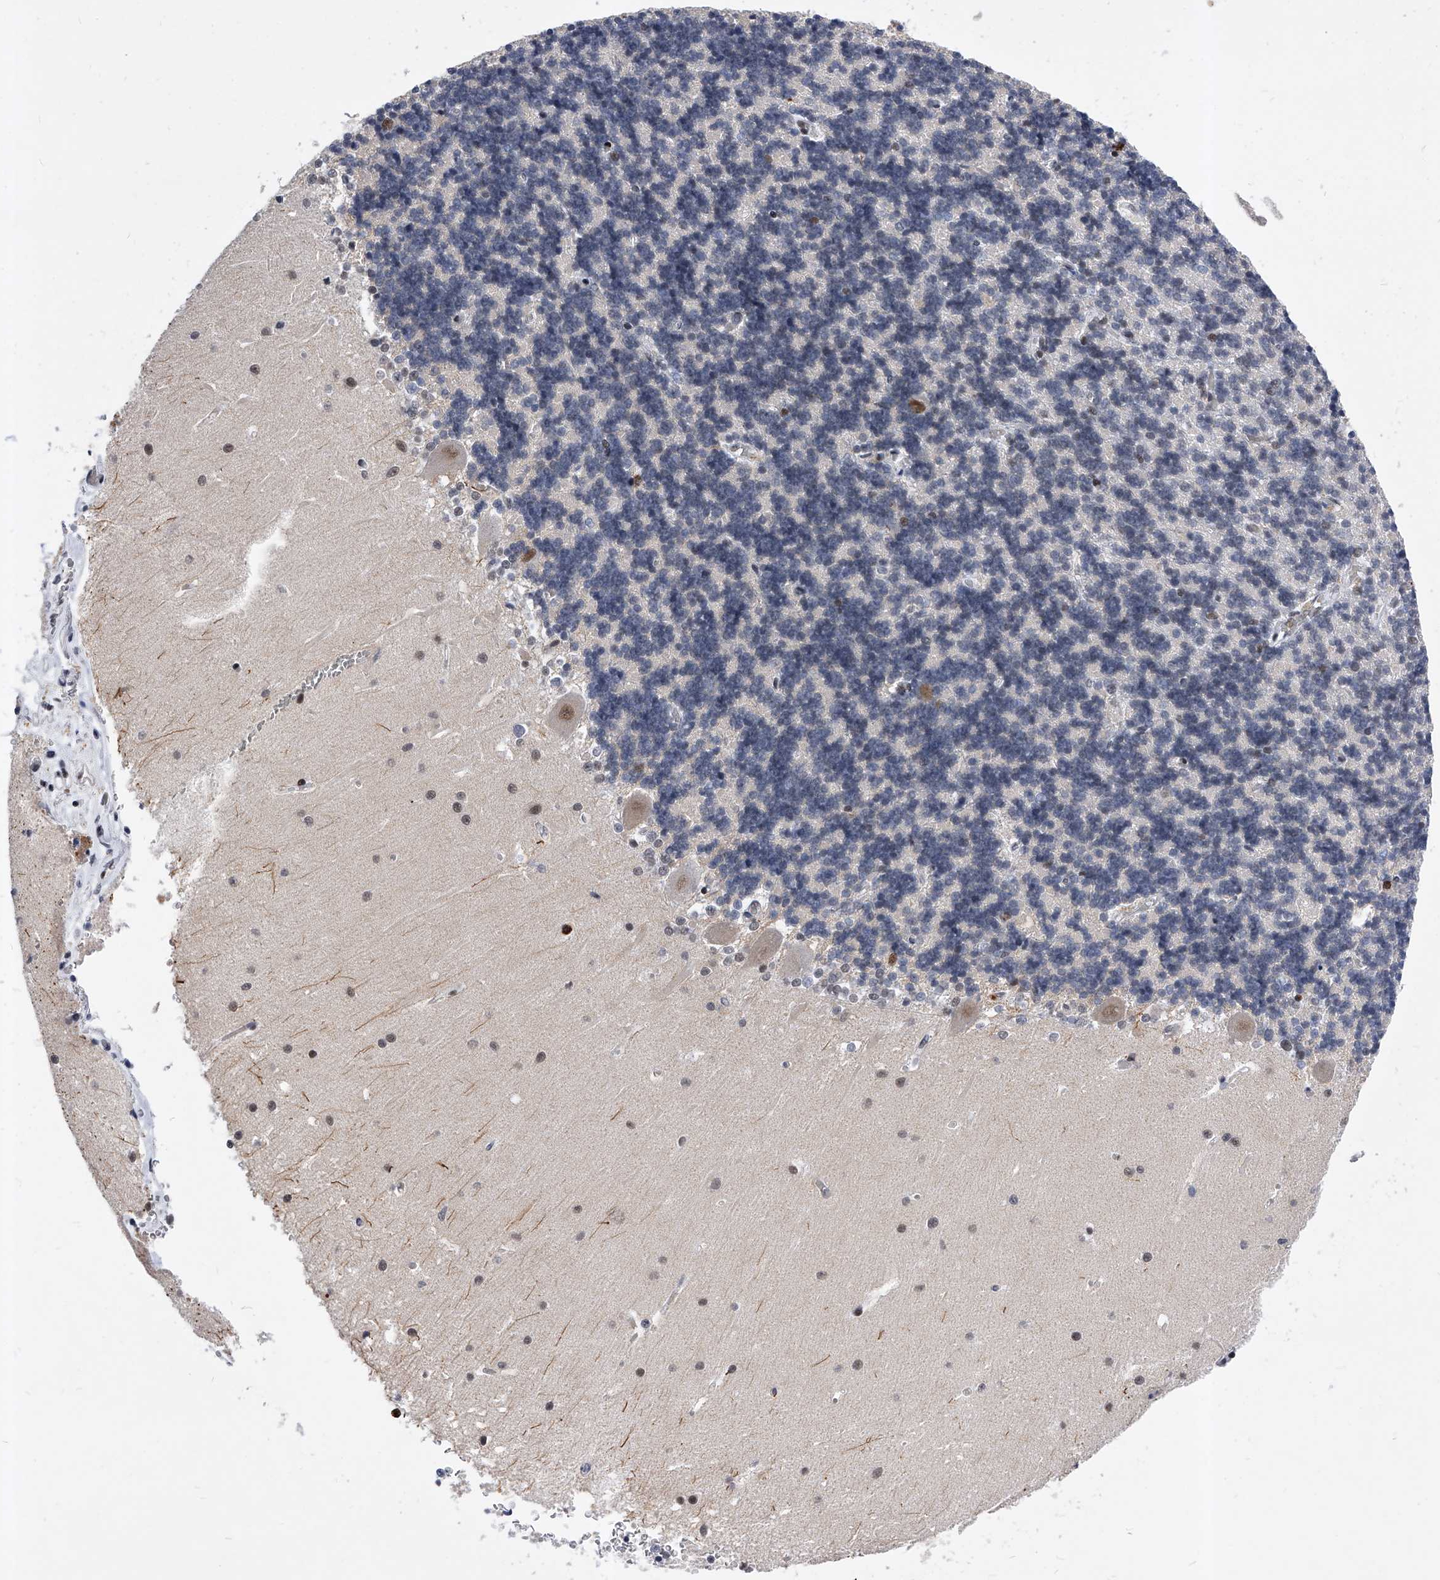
{"staining": {"intensity": "moderate", "quantity": "<25%", "location": "nuclear"}, "tissue": "cerebellum", "cell_type": "Cells in granular layer", "image_type": "normal", "snomed": [{"axis": "morphology", "description": "Normal tissue, NOS"}, {"axis": "topography", "description": "Cerebellum"}], "caption": "Approximately <25% of cells in granular layer in normal cerebellum show moderate nuclear protein positivity as visualized by brown immunohistochemical staining.", "gene": "TESK2", "patient": {"sex": "male", "age": 37}}